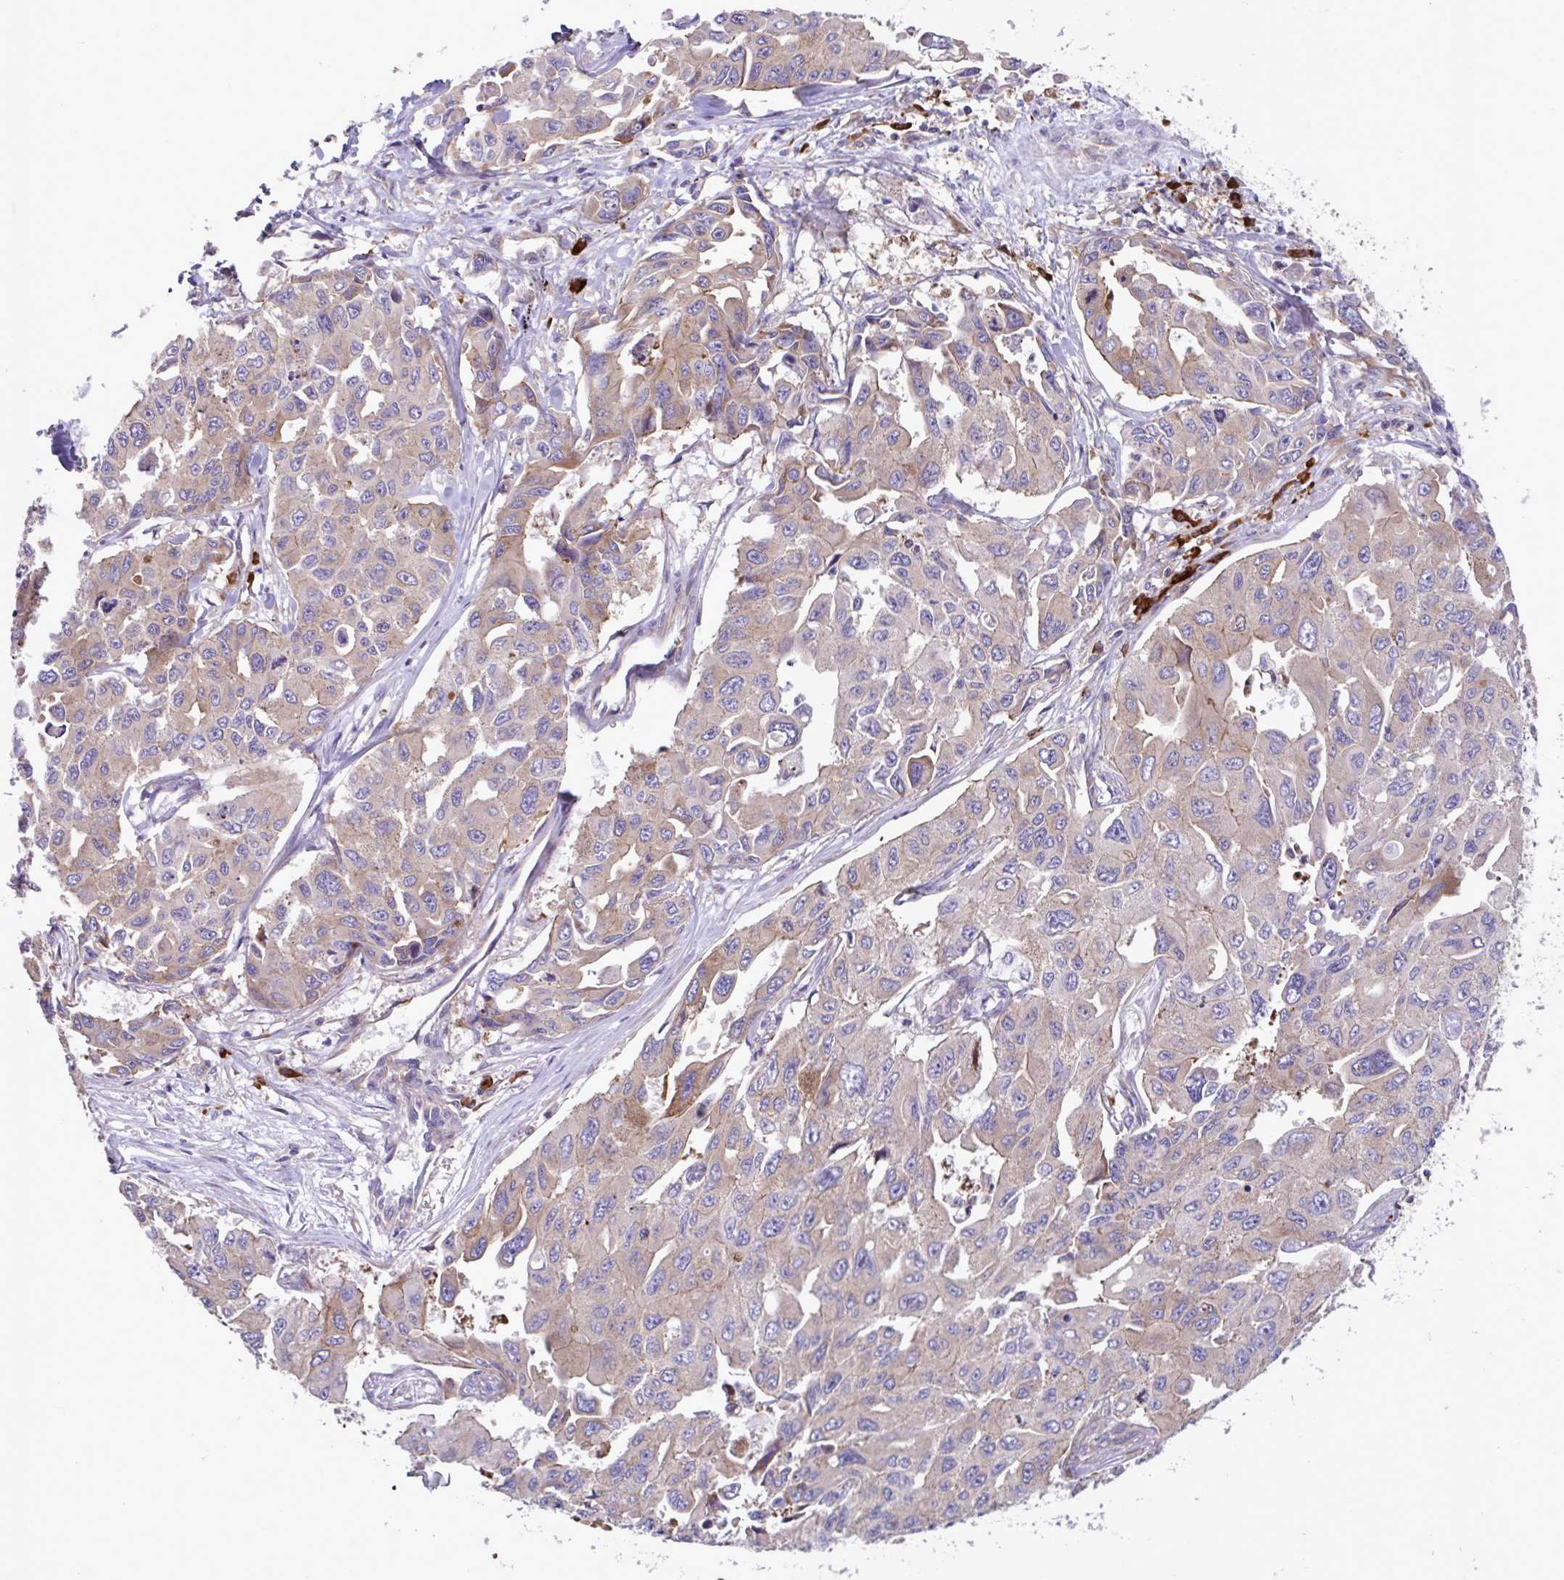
{"staining": {"intensity": "moderate", "quantity": "25%-75%", "location": "cytoplasmic/membranous"}, "tissue": "lung cancer", "cell_type": "Tumor cells", "image_type": "cancer", "snomed": [{"axis": "morphology", "description": "Adenocarcinoma, NOS"}, {"axis": "topography", "description": "Lung"}], "caption": "High-power microscopy captured an IHC micrograph of lung cancer, revealing moderate cytoplasmic/membranous positivity in about 25%-75% of tumor cells. (brown staining indicates protein expression, while blue staining denotes nuclei).", "gene": "YARS2", "patient": {"sex": "male", "age": 64}}